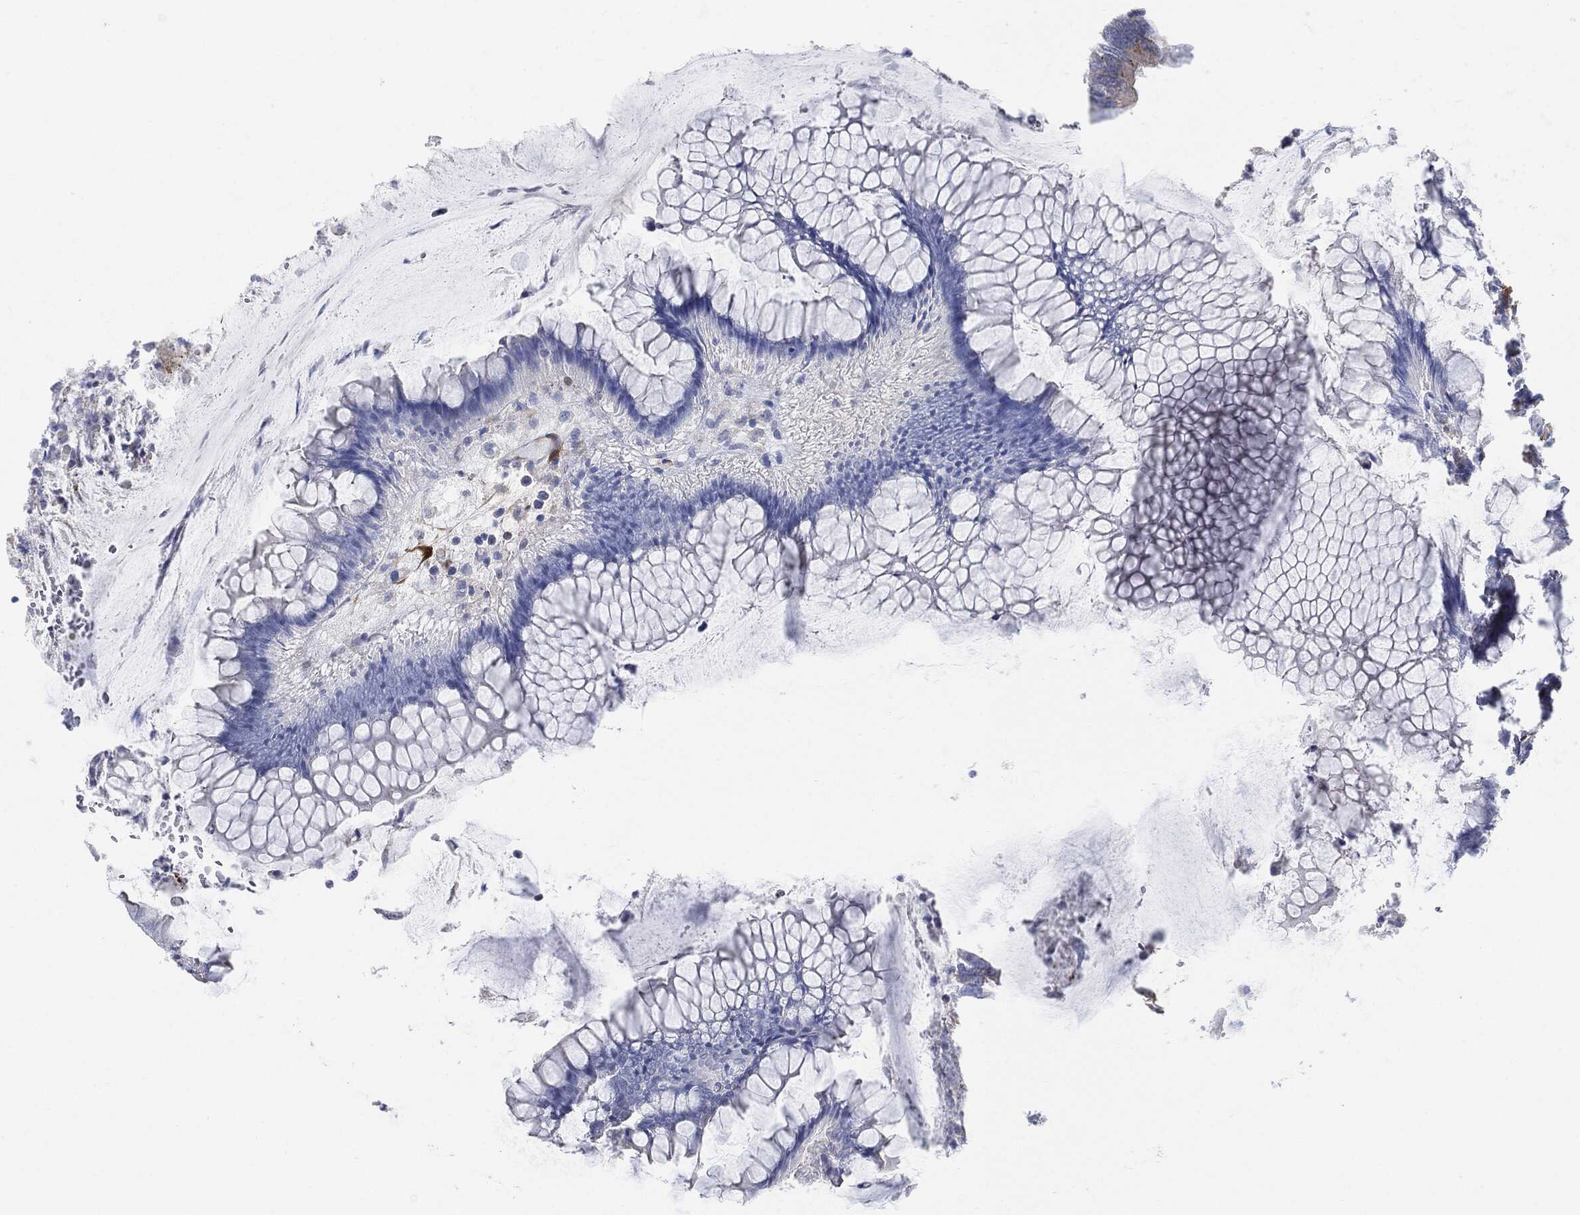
{"staining": {"intensity": "negative", "quantity": "none", "location": "none"}, "tissue": "colorectal cancer", "cell_type": "Tumor cells", "image_type": "cancer", "snomed": [{"axis": "morphology", "description": "Adenocarcinoma, NOS"}, {"axis": "topography", "description": "Colon"}], "caption": "This is an IHC image of adenocarcinoma (colorectal). There is no positivity in tumor cells.", "gene": "TAGLN", "patient": {"sex": "female", "age": 67}}